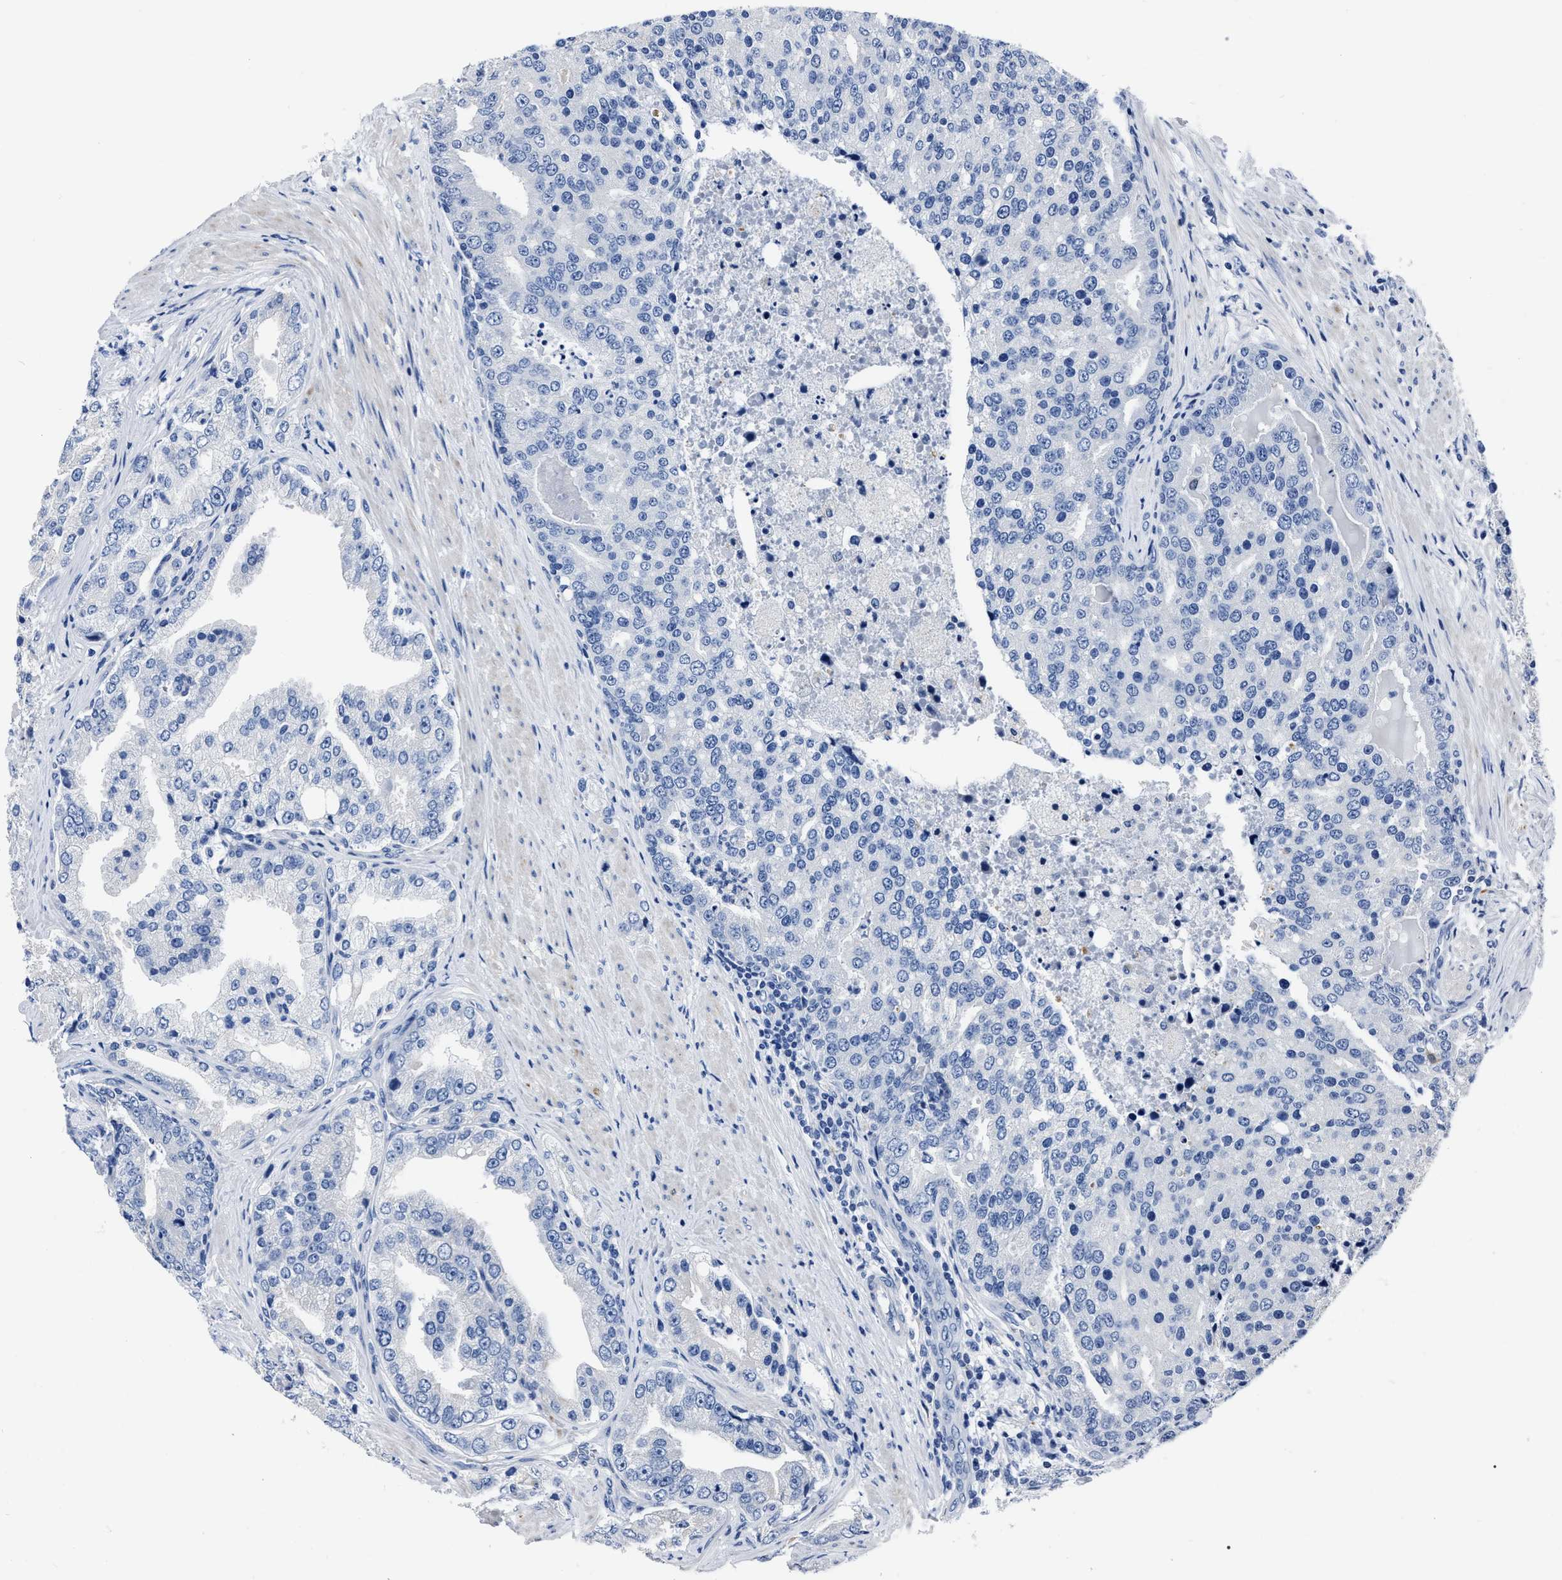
{"staining": {"intensity": "negative", "quantity": "none", "location": "none"}, "tissue": "prostate cancer", "cell_type": "Tumor cells", "image_type": "cancer", "snomed": [{"axis": "morphology", "description": "Adenocarcinoma, High grade"}, {"axis": "topography", "description": "Prostate"}], "caption": "Protein analysis of prostate cancer exhibits no significant expression in tumor cells.", "gene": "MOV10L1", "patient": {"sex": "male", "age": 50}}